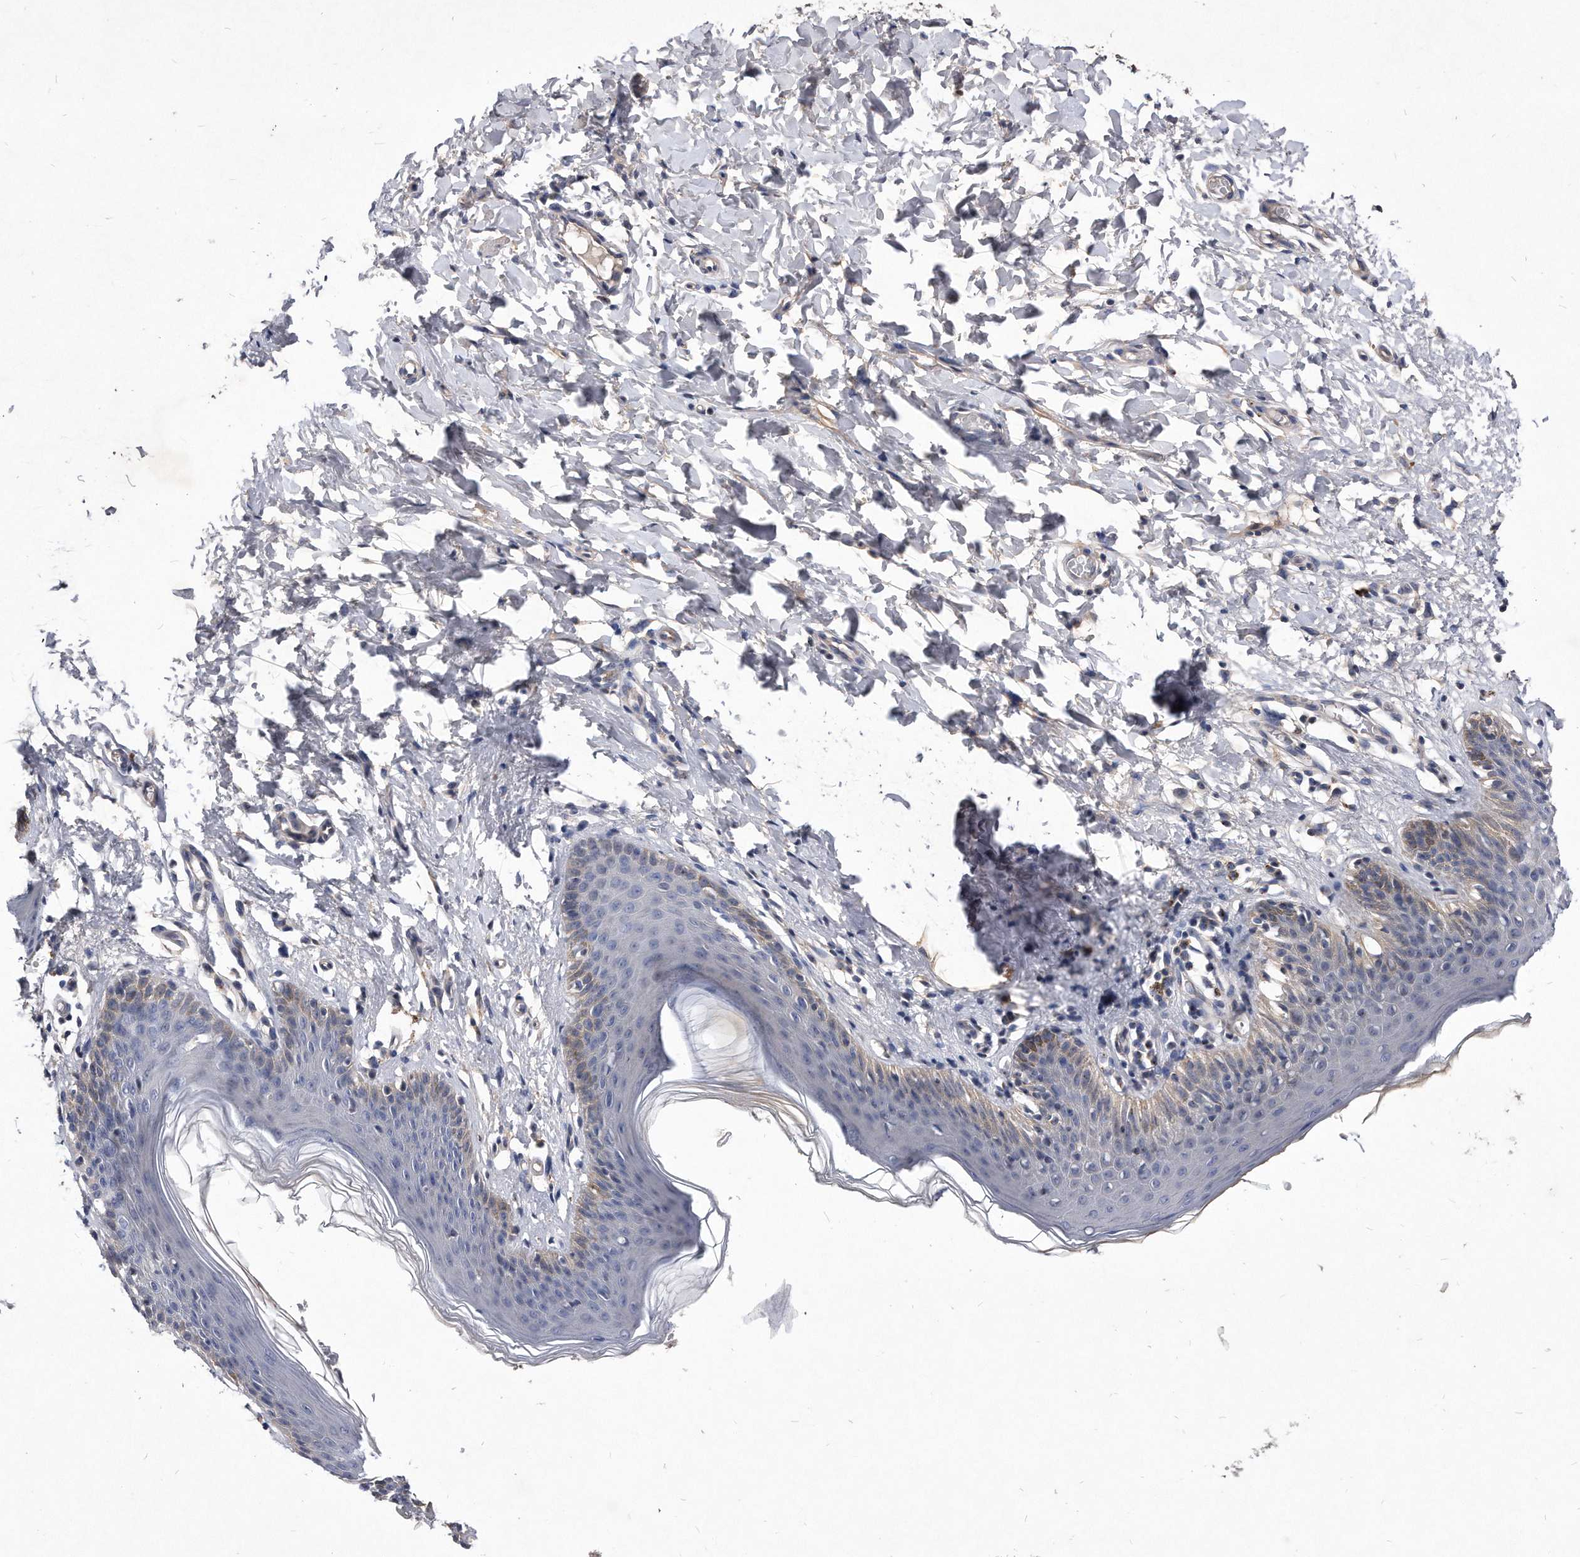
{"staining": {"intensity": "weak", "quantity": "<25%", "location": "cytoplasmic/membranous"}, "tissue": "skin", "cell_type": "Epidermal cells", "image_type": "normal", "snomed": [{"axis": "morphology", "description": "Normal tissue, NOS"}, {"axis": "topography", "description": "Vulva"}], "caption": "An immunohistochemistry (IHC) histopathology image of normal skin is shown. There is no staining in epidermal cells of skin.", "gene": "MGAT4A", "patient": {"sex": "female", "age": 66}}